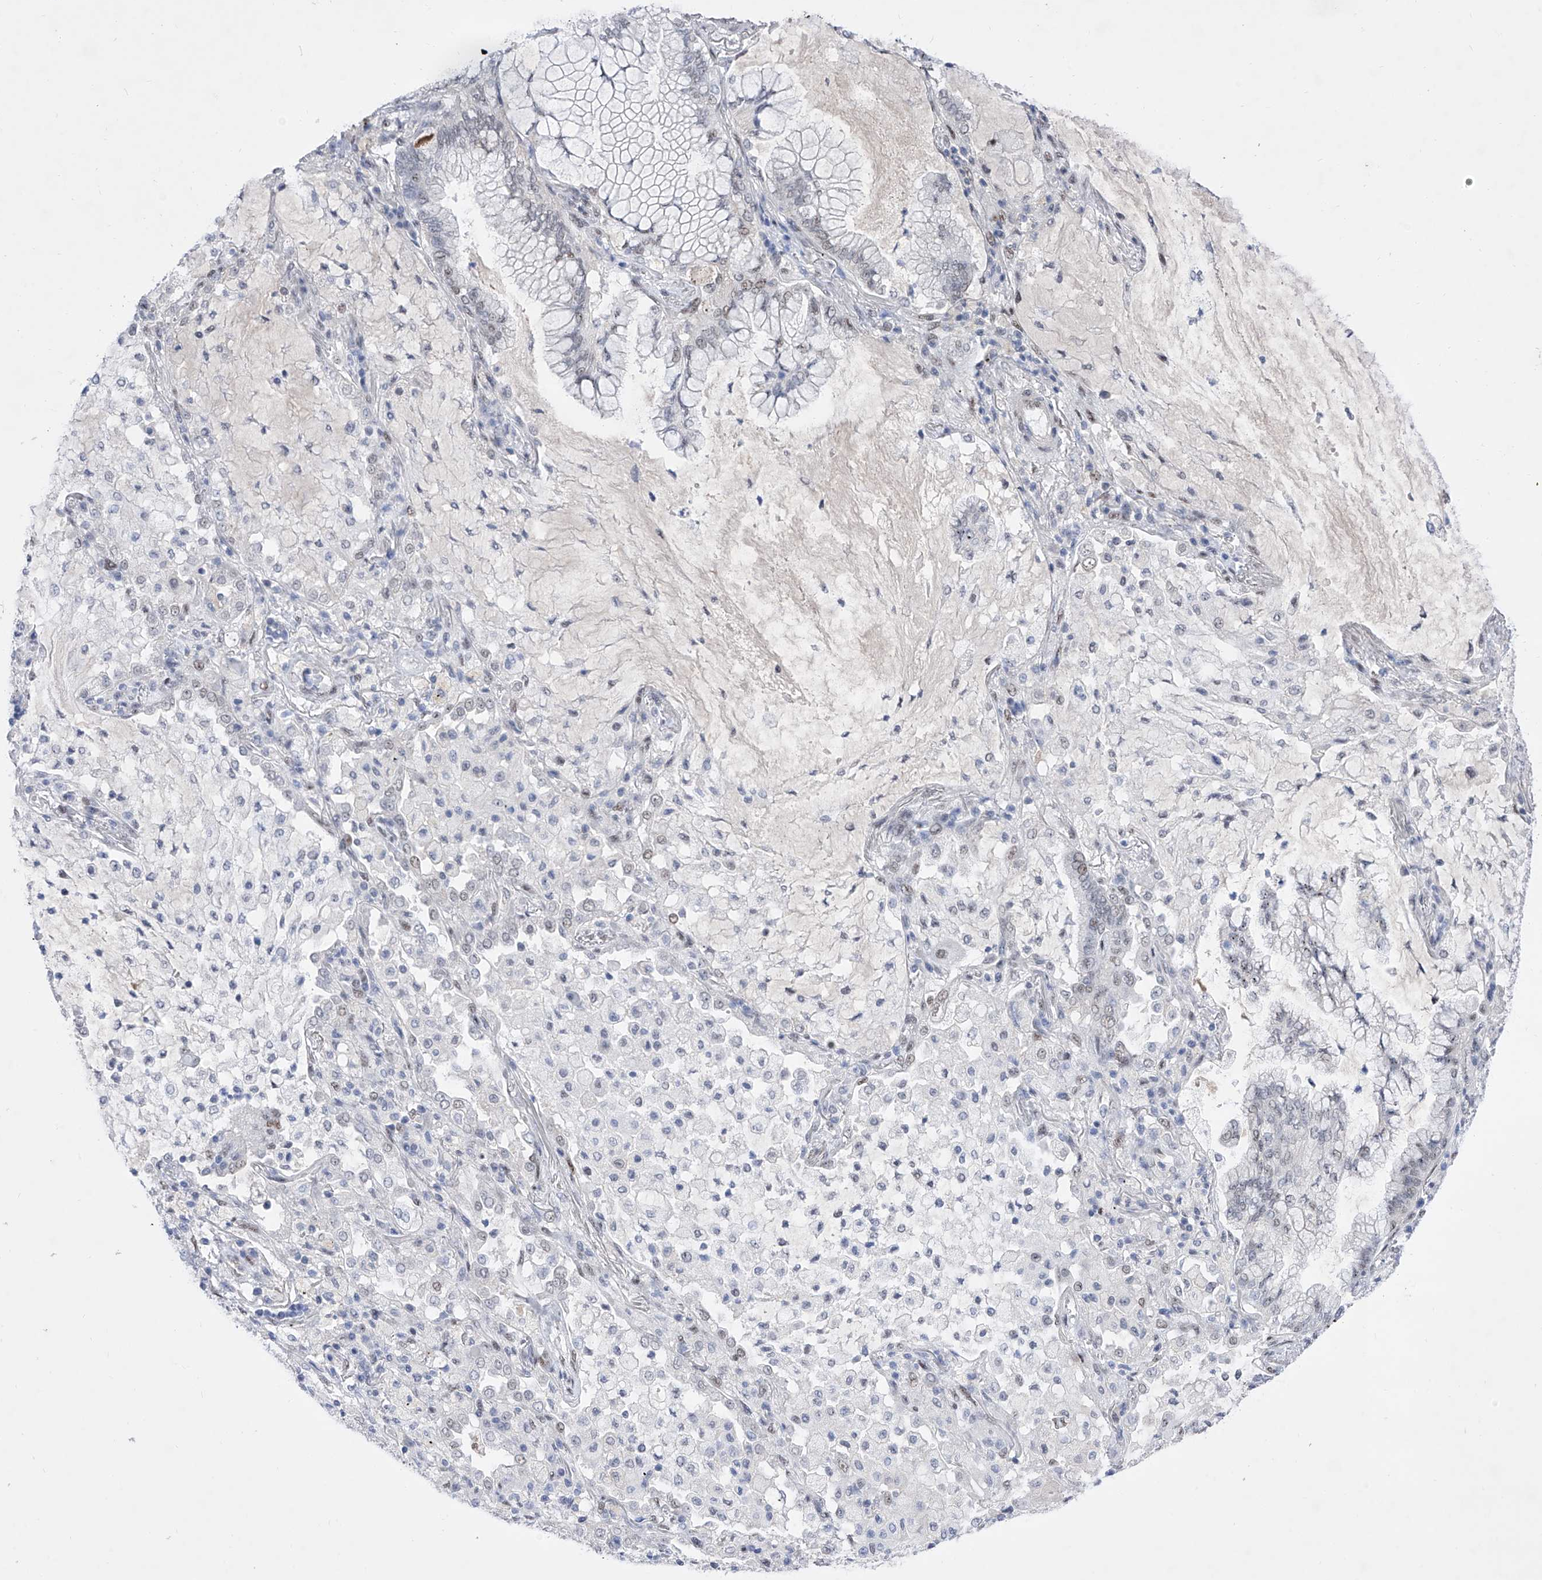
{"staining": {"intensity": "weak", "quantity": "<25%", "location": "nuclear"}, "tissue": "lung cancer", "cell_type": "Tumor cells", "image_type": "cancer", "snomed": [{"axis": "morphology", "description": "Adenocarcinoma, NOS"}, {"axis": "topography", "description": "Lung"}], "caption": "This is a photomicrograph of IHC staining of lung cancer, which shows no positivity in tumor cells.", "gene": "ATN1", "patient": {"sex": "female", "age": 70}}